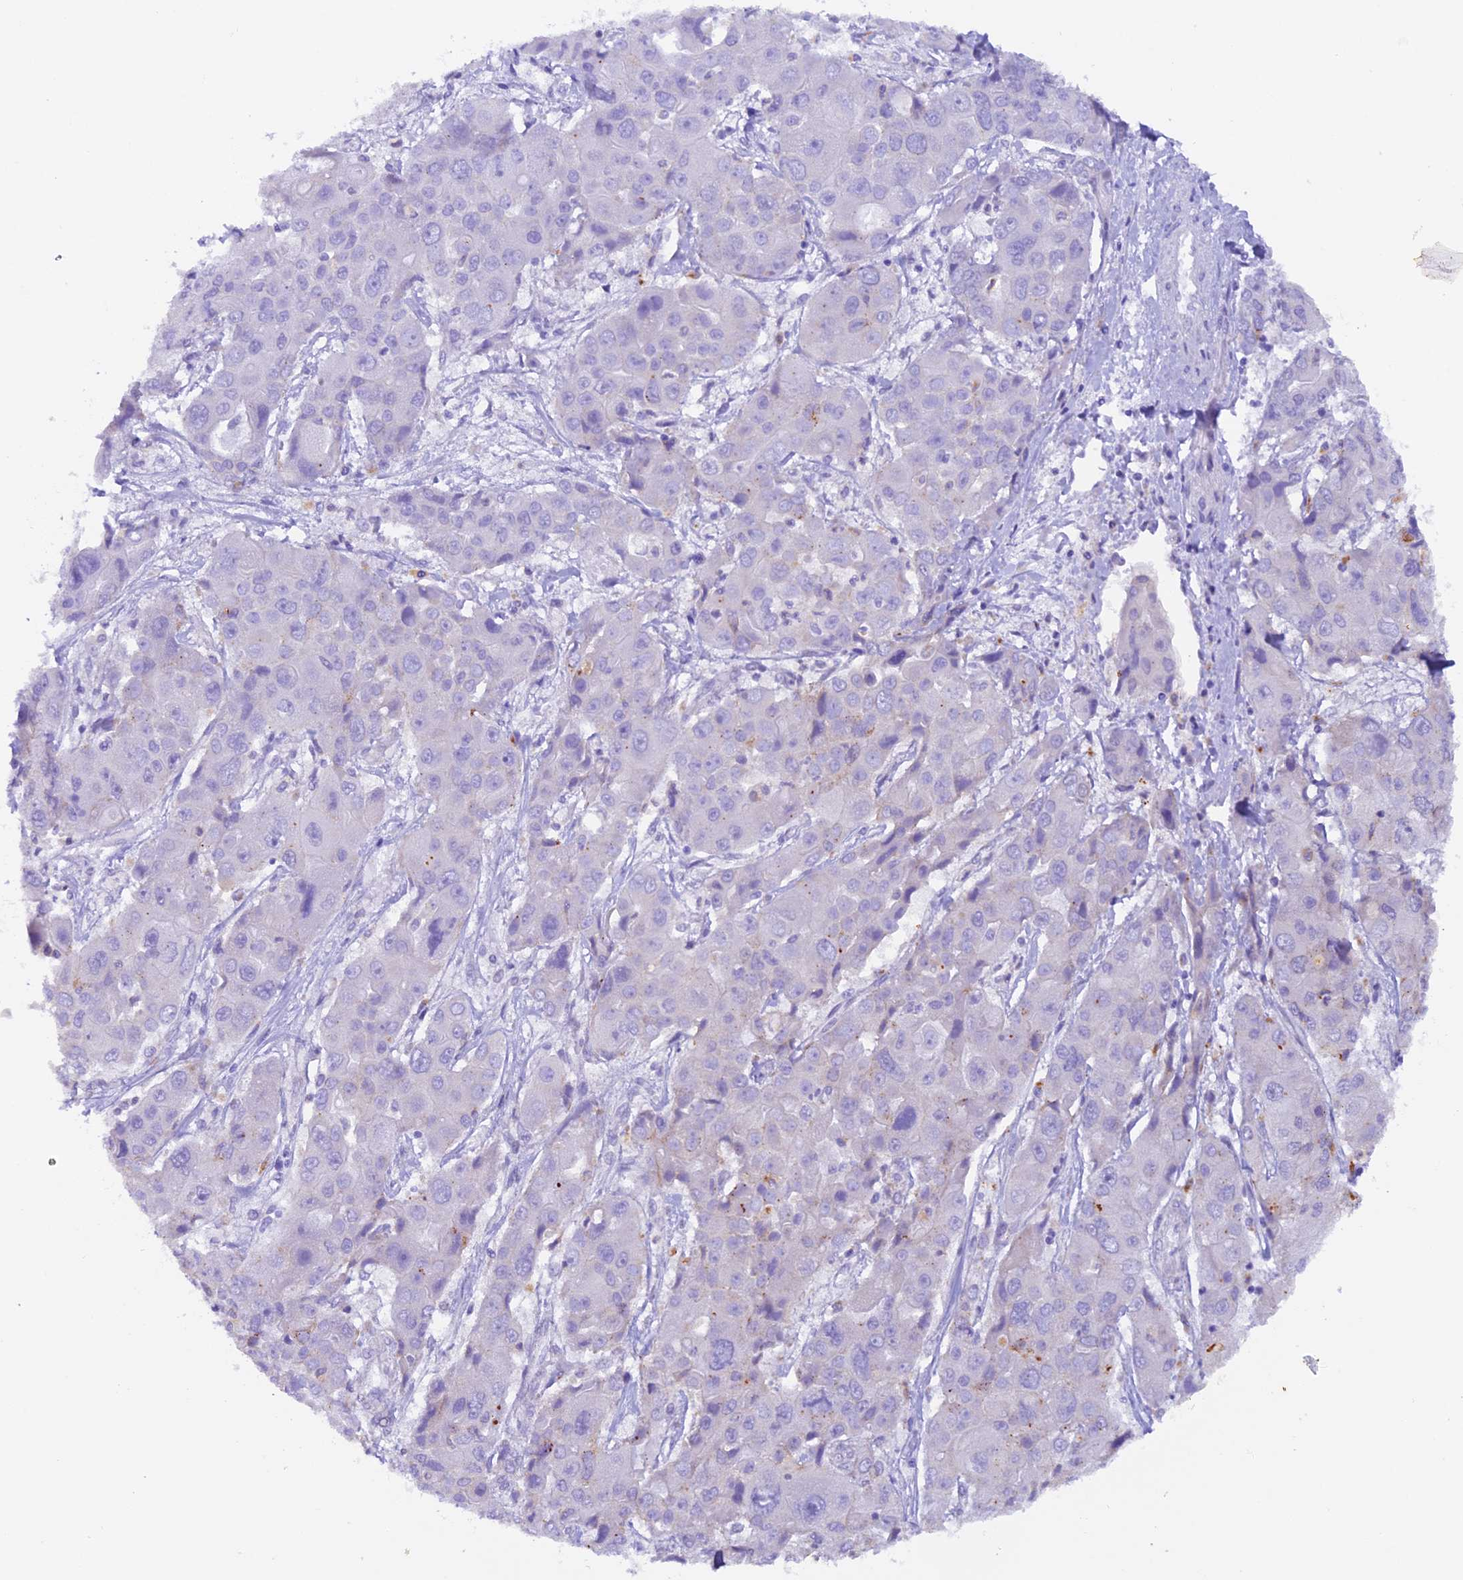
{"staining": {"intensity": "negative", "quantity": "none", "location": "none"}, "tissue": "liver cancer", "cell_type": "Tumor cells", "image_type": "cancer", "snomed": [{"axis": "morphology", "description": "Cholangiocarcinoma"}, {"axis": "topography", "description": "Liver"}], "caption": "A photomicrograph of human liver cholangiocarcinoma is negative for staining in tumor cells. The staining was performed using DAB to visualize the protein expression in brown, while the nuclei were stained in blue with hematoxylin (Magnification: 20x).", "gene": "NCK2", "patient": {"sex": "male", "age": 67}}